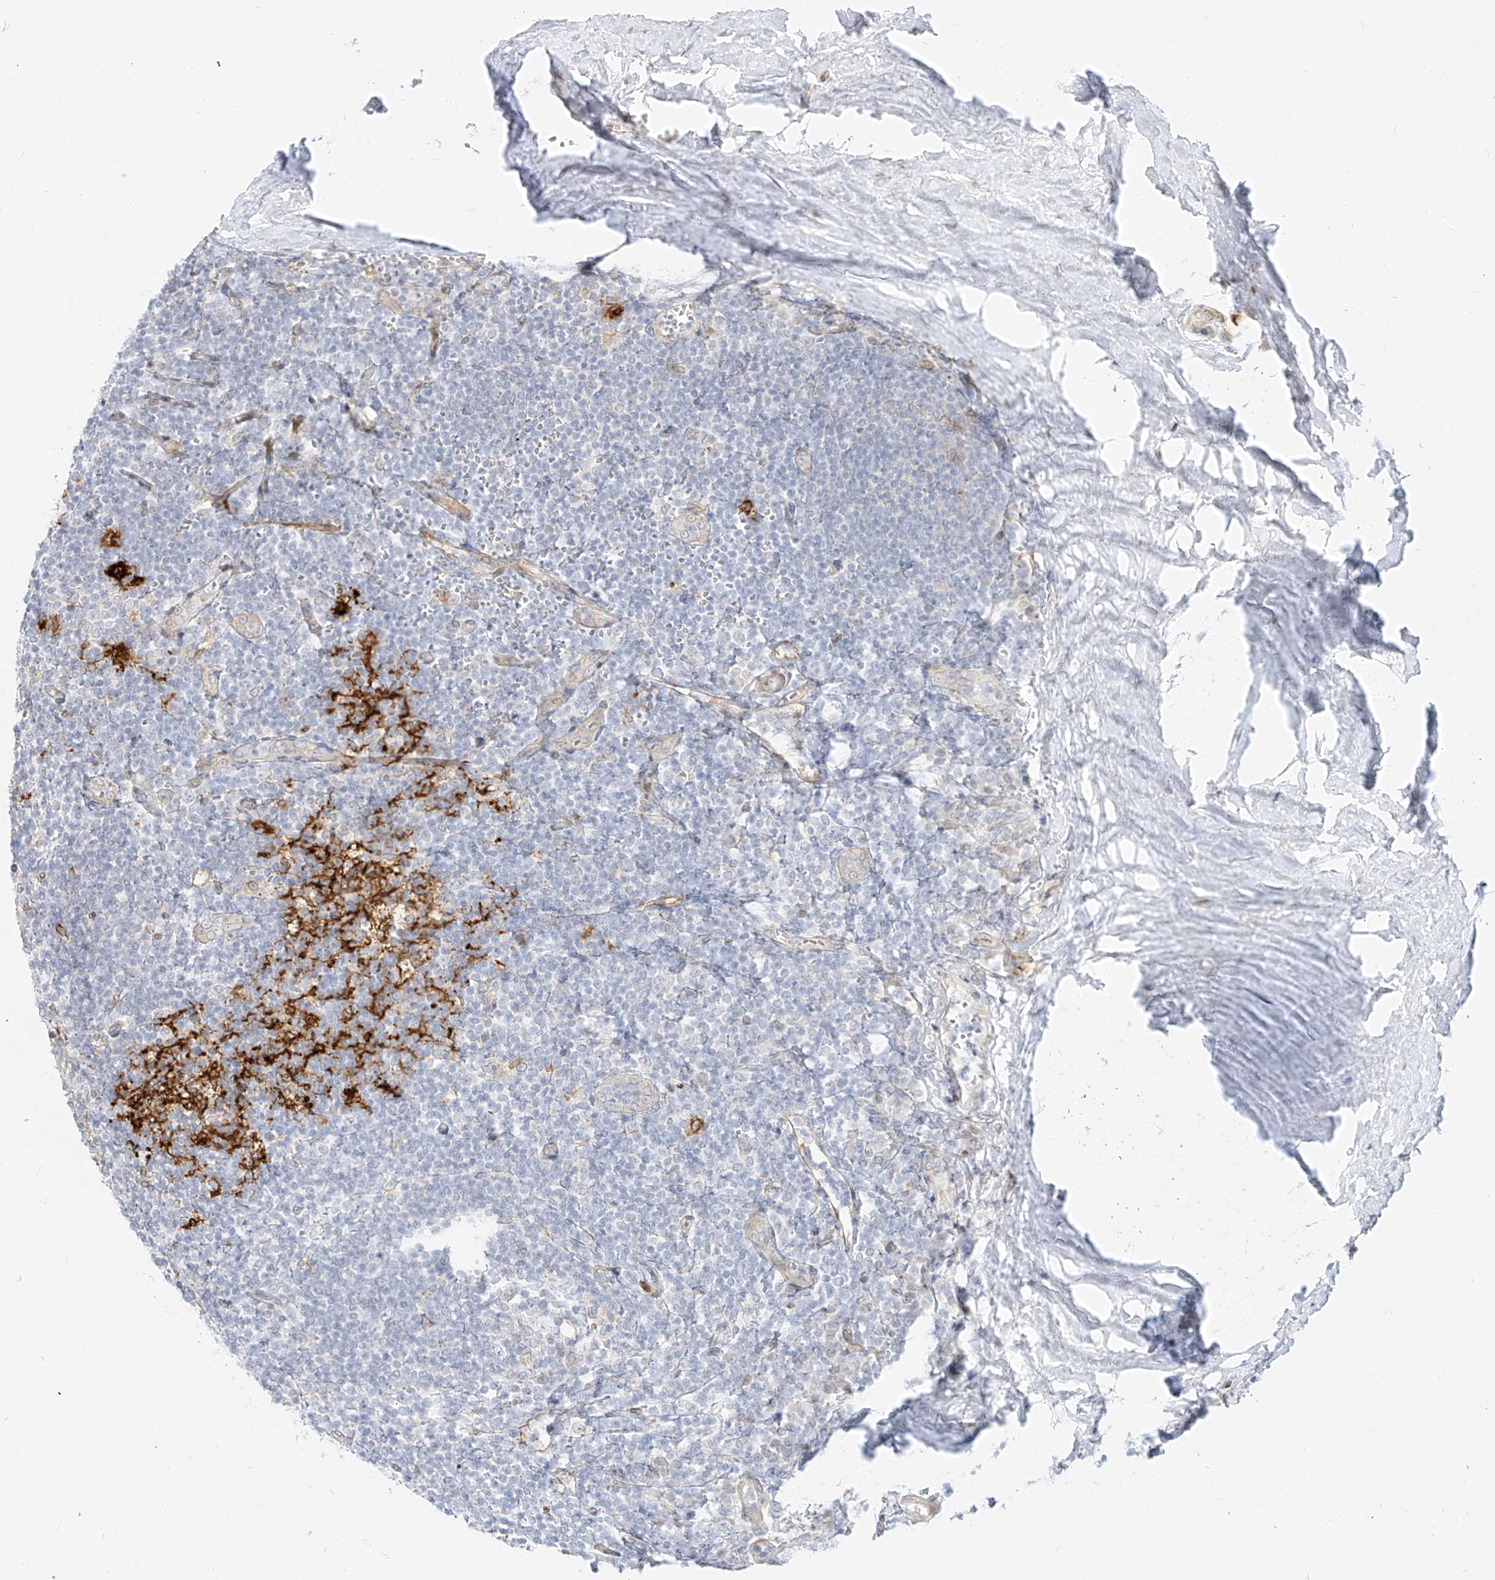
{"staining": {"intensity": "negative", "quantity": "none", "location": "none"}, "tissue": "tonsil", "cell_type": "Germinal center cells", "image_type": "normal", "snomed": [{"axis": "morphology", "description": "Normal tissue, NOS"}, {"axis": "topography", "description": "Tonsil"}], "caption": "Tonsil was stained to show a protein in brown. There is no significant positivity in germinal center cells. Brightfield microscopy of immunohistochemistry (IHC) stained with DAB (brown) and hematoxylin (blue), captured at high magnification.", "gene": "NHSL1", "patient": {"sex": "male", "age": 27}}